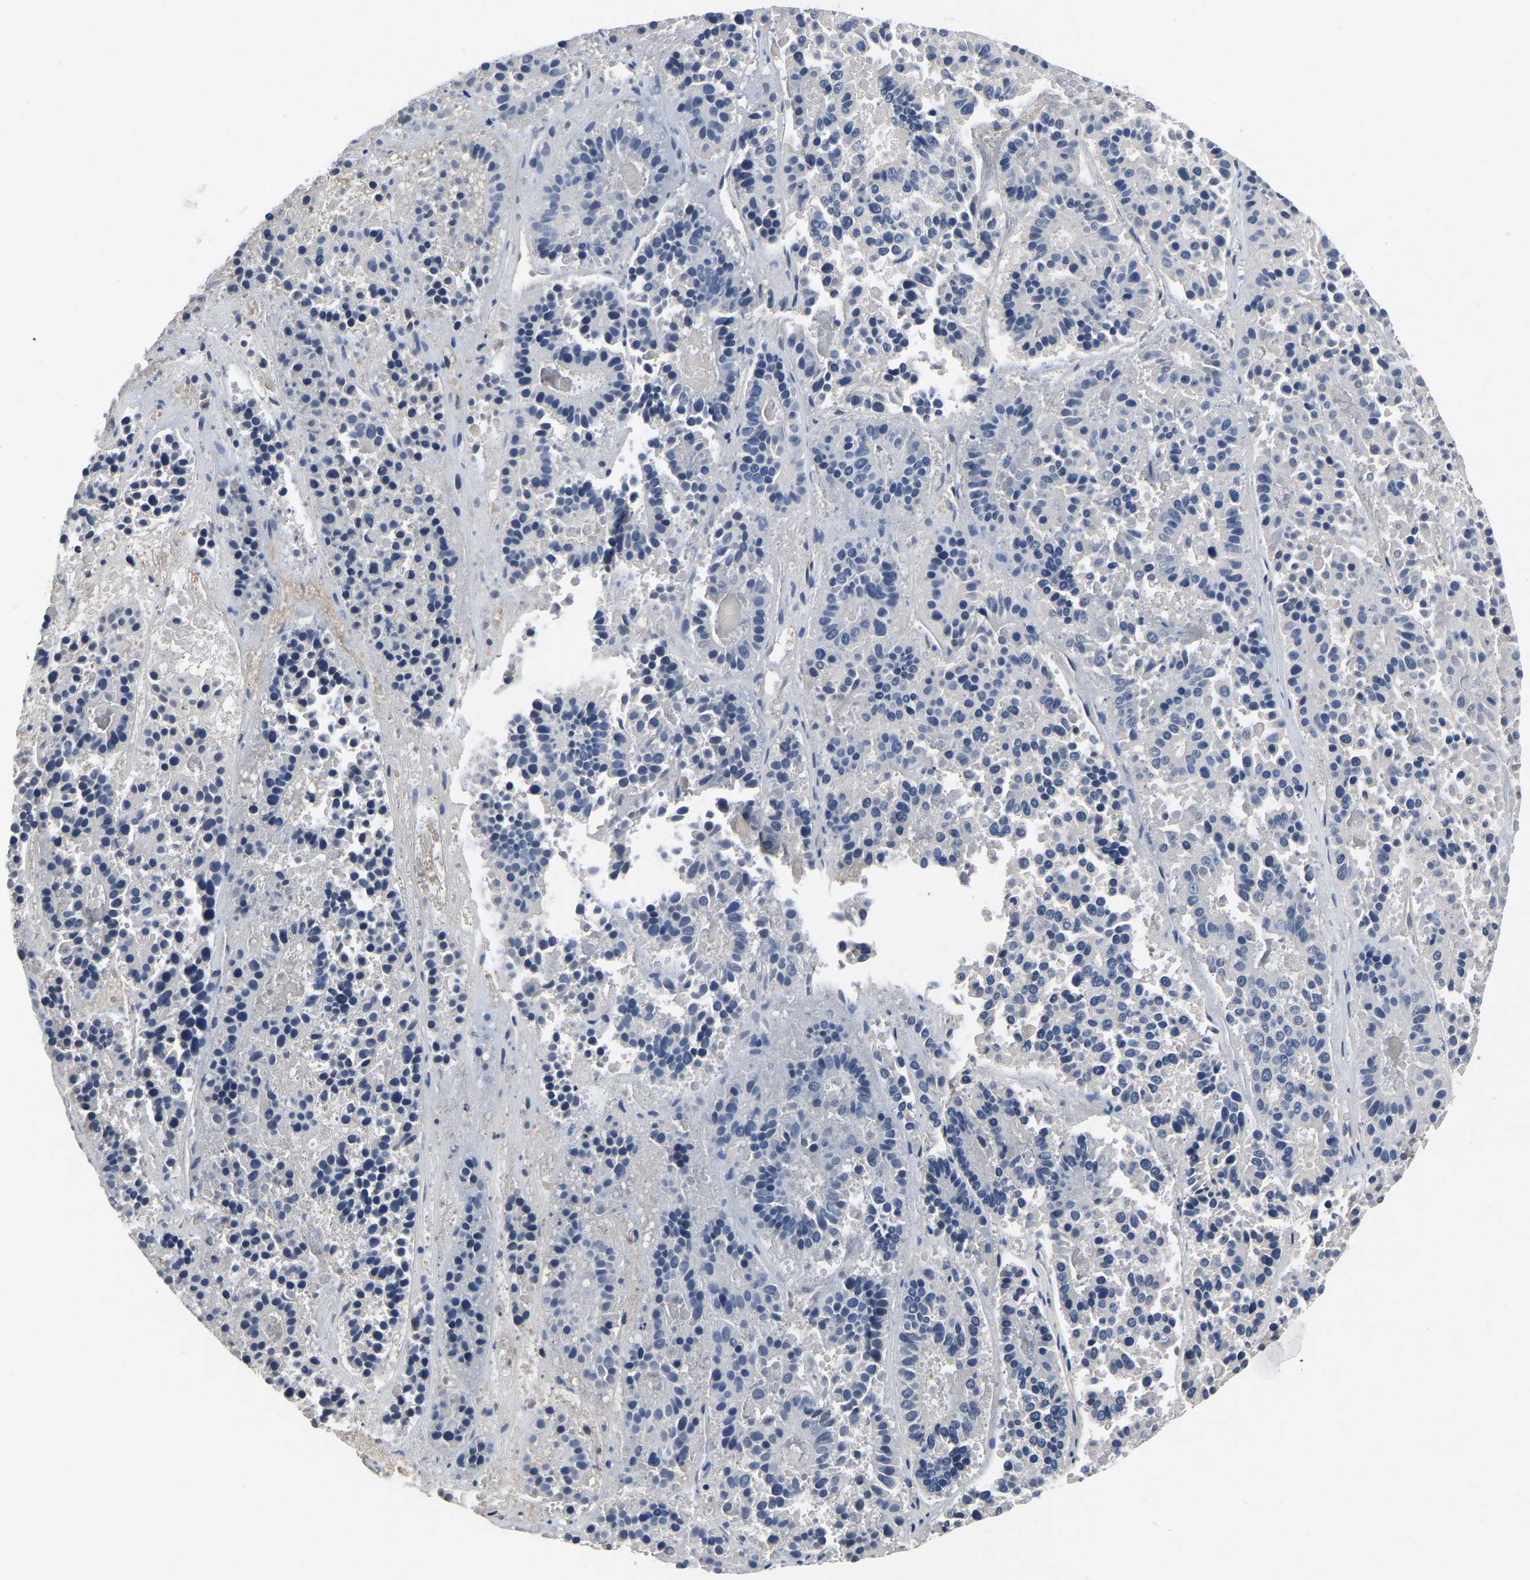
{"staining": {"intensity": "negative", "quantity": "none", "location": "none"}, "tissue": "pancreatic cancer", "cell_type": "Tumor cells", "image_type": "cancer", "snomed": [{"axis": "morphology", "description": "Adenocarcinoma, NOS"}, {"axis": "topography", "description": "Pancreas"}], "caption": "This is a histopathology image of immunohistochemistry staining of pancreatic adenocarcinoma, which shows no staining in tumor cells. (DAB (3,3'-diaminobenzidine) immunohistochemistry visualized using brightfield microscopy, high magnification).", "gene": "FGD5", "patient": {"sex": "male", "age": 50}}